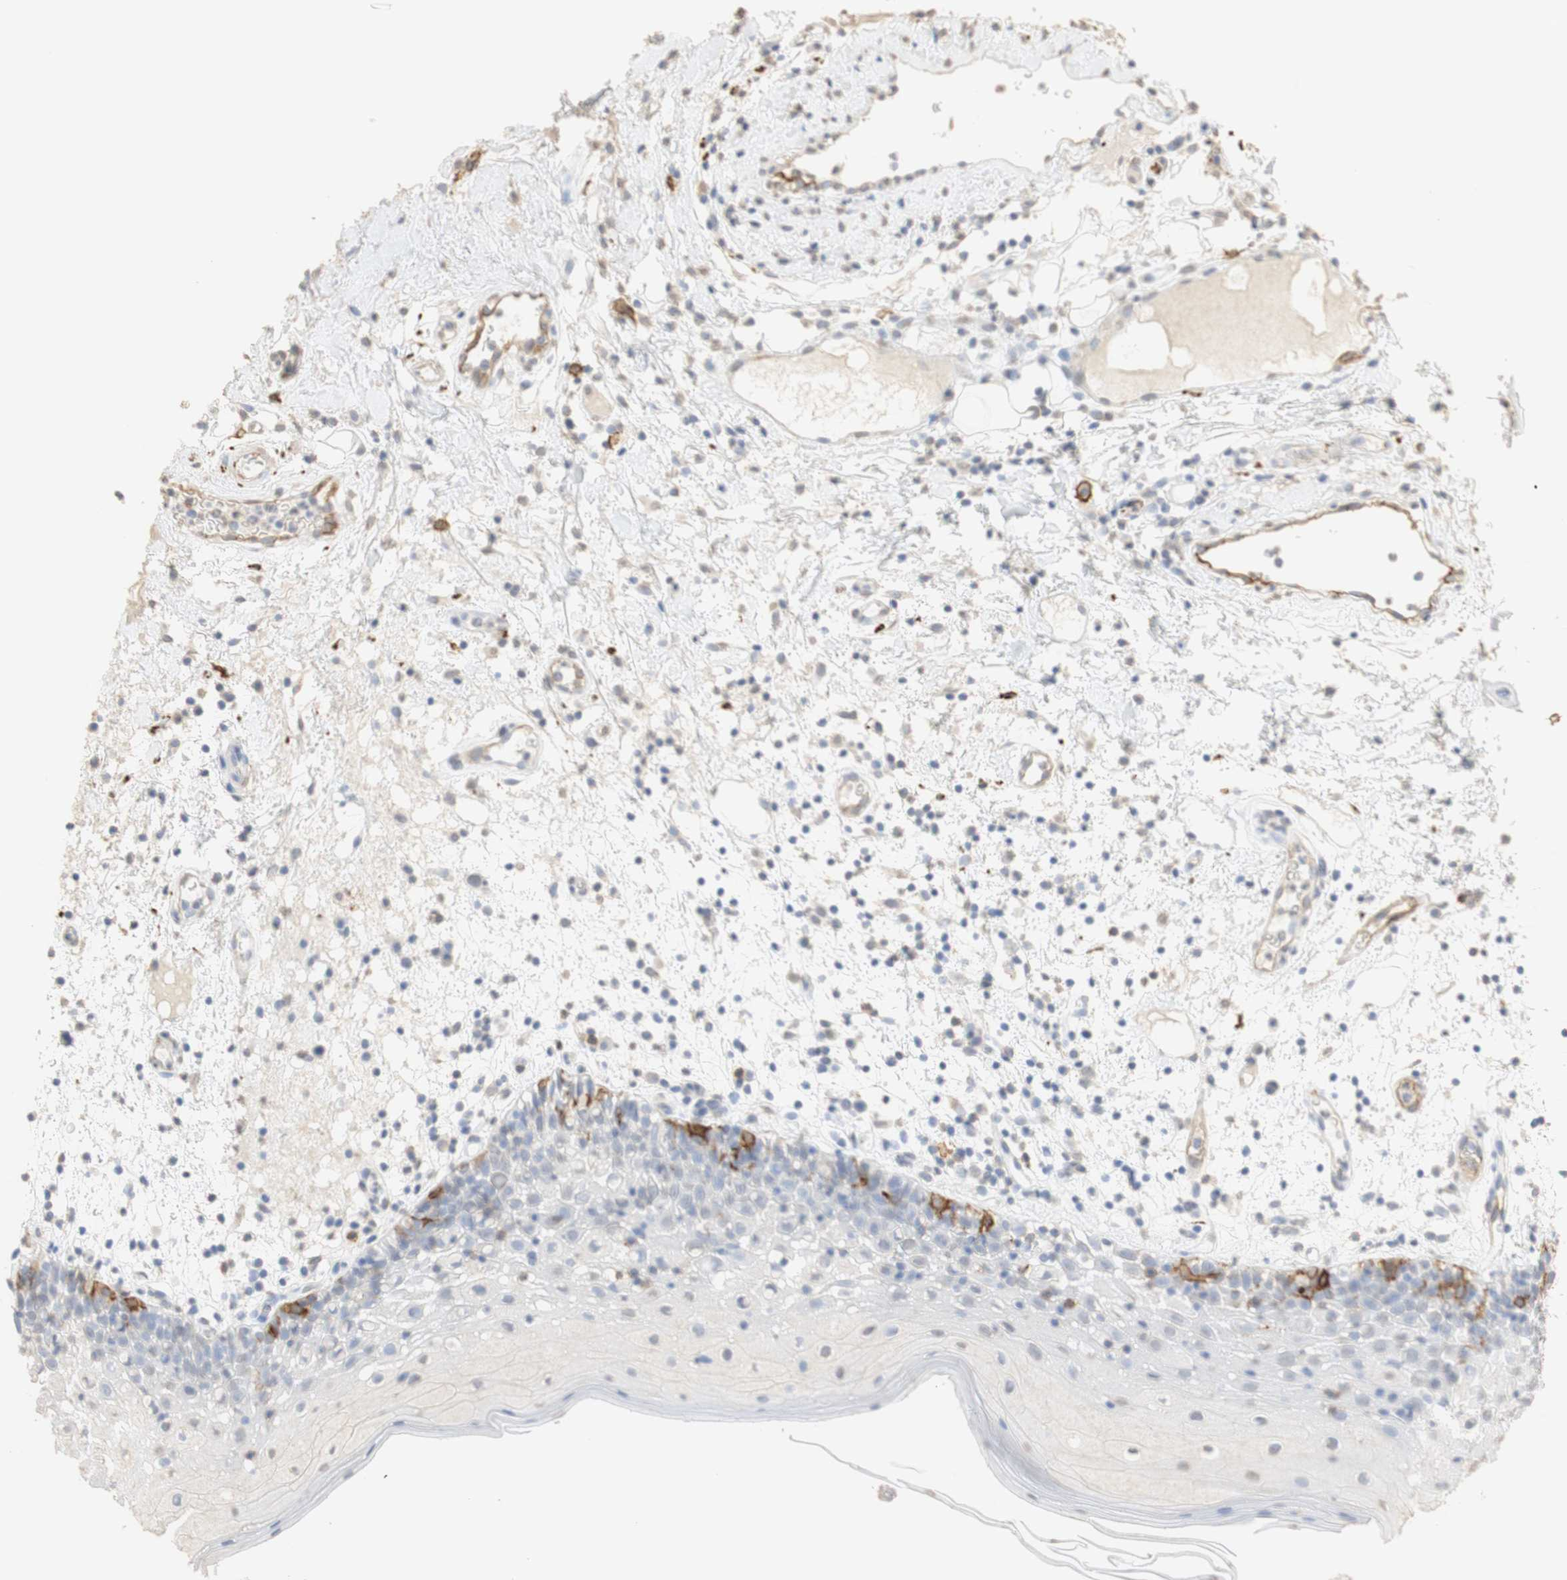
{"staining": {"intensity": "weak", "quantity": "25%-75%", "location": "cytoplasmic/membranous,nuclear"}, "tissue": "oral mucosa", "cell_type": "Squamous epithelial cells", "image_type": "normal", "snomed": [{"axis": "morphology", "description": "Normal tissue, NOS"}, {"axis": "morphology", "description": "Squamous cell carcinoma, NOS"}, {"axis": "topography", "description": "Skeletal muscle"}, {"axis": "topography", "description": "Oral tissue"}], "caption": "Oral mucosa stained for a protein (brown) displays weak cytoplasmic/membranous,nuclear positive expression in approximately 25%-75% of squamous epithelial cells.", "gene": "L1CAM", "patient": {"sex": "male", "age": 71}}